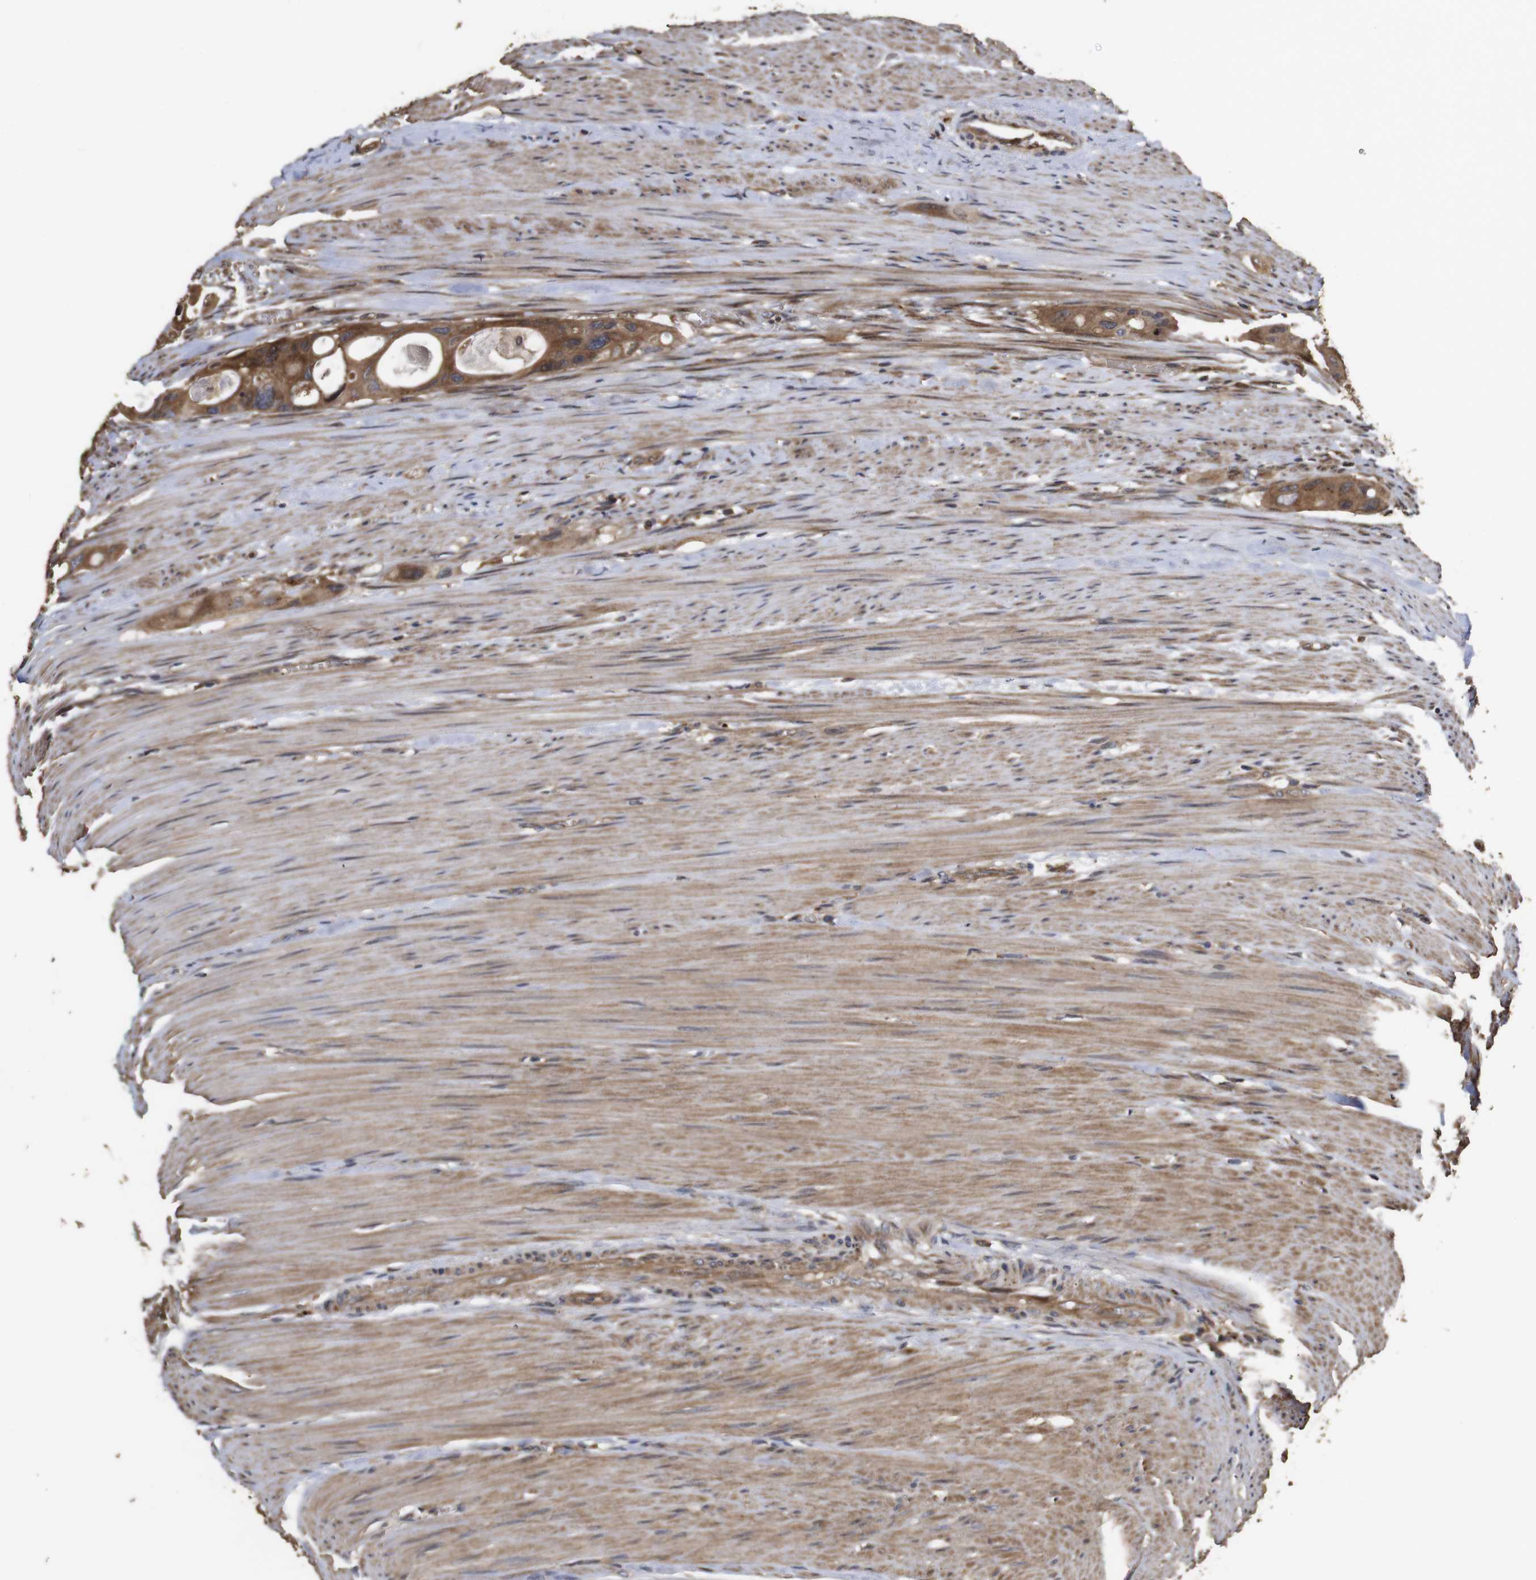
{"staining": {"intensity": "moderate", "quantity": ">75%", "location": "cytoplasmic/membranous"}, "tissue": "colorectal cancer", "cell_type": "Tumor cells", "image_type": "cancer", "snomed": [{"axis": "morphology", "description": "Adenocarcinoma, NOS"}, {"axis": "topography", "description": "Colon"}], "caption": "Human colorectal cancer (adenocarcinoma) stained with a protein marker shows moderate staining in tumor cells.", "gene": "PTPN14", "patient": {"sex": "female", "age": 57}}